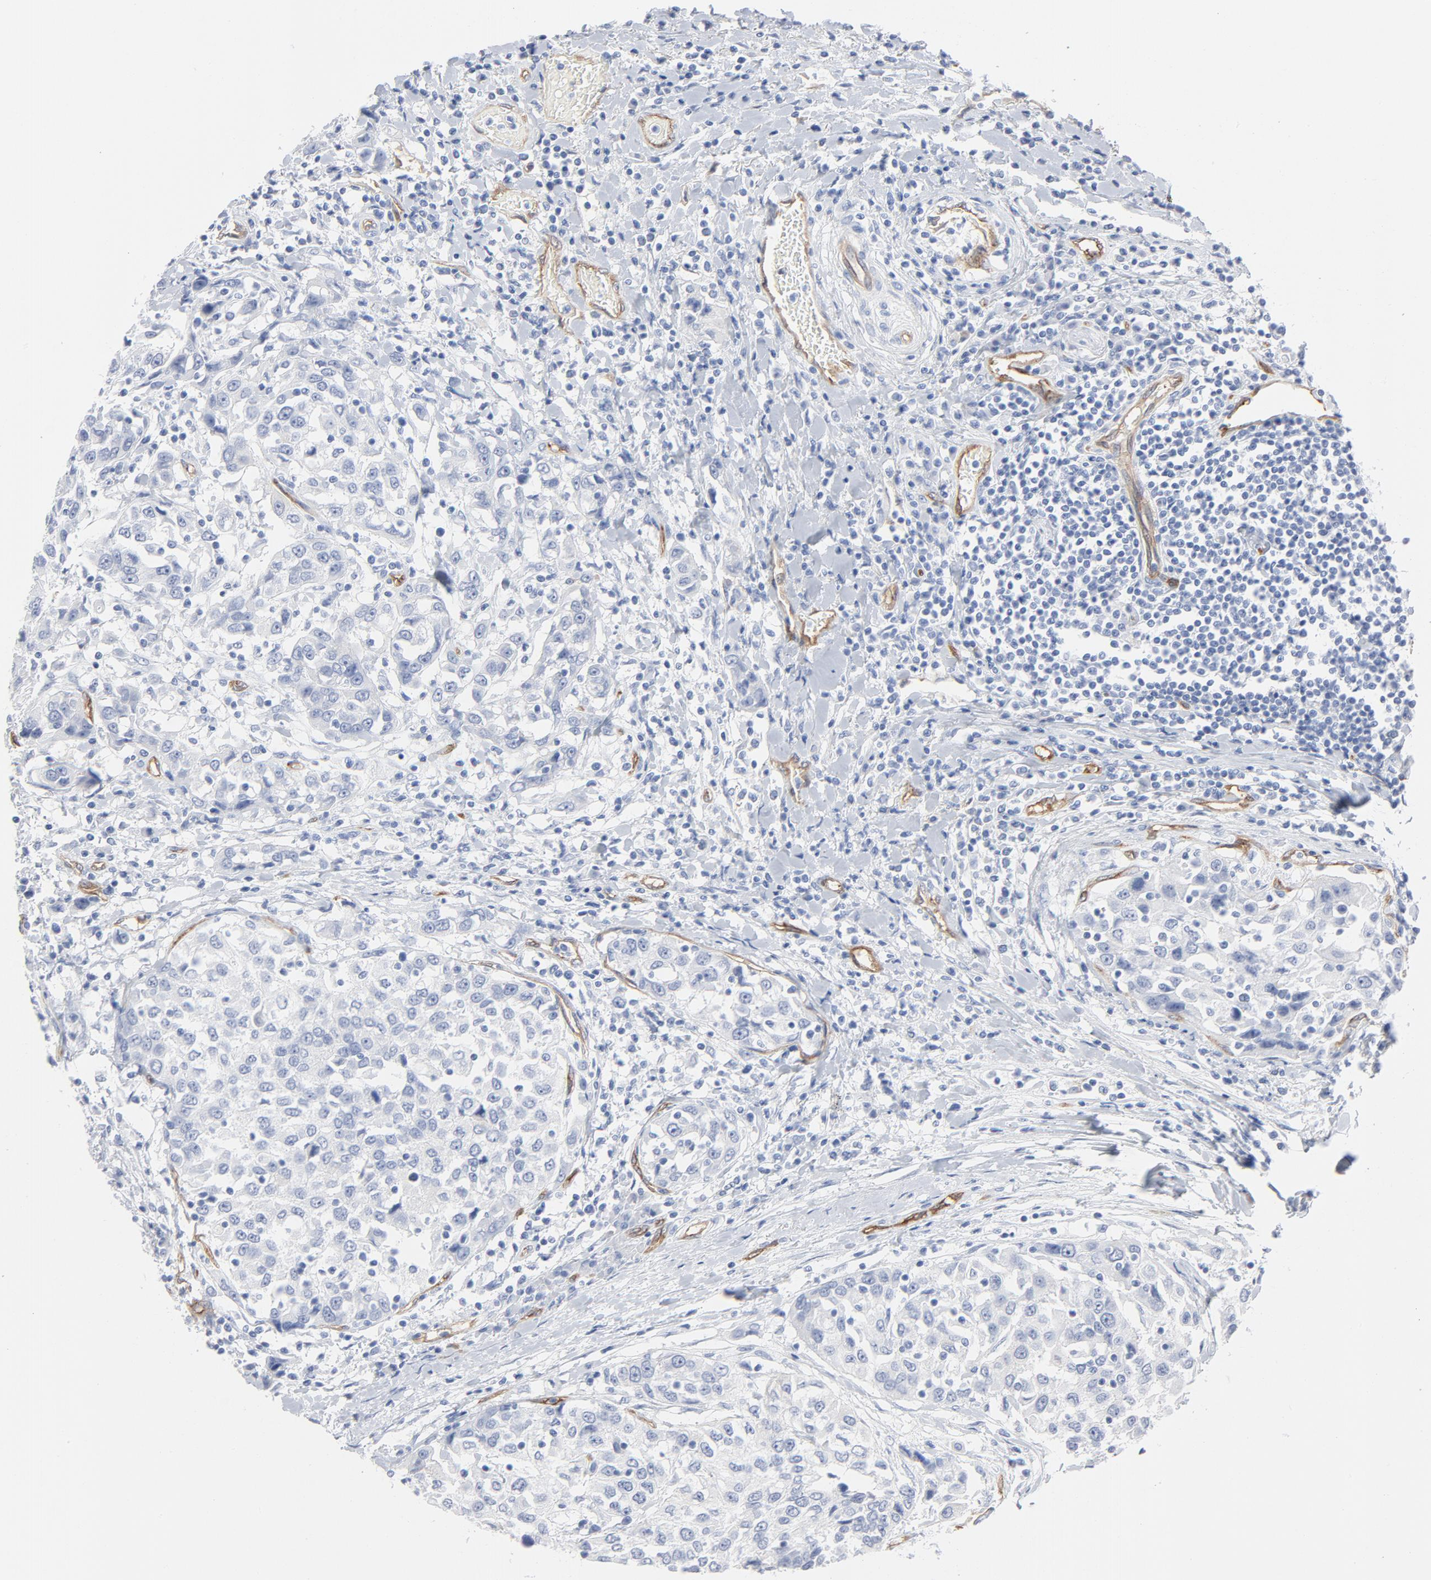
{"staining": {"intensity": "negative", "quantity": "none", "location": "none"}, "tissue": "urothelial cancer", "cell_type": "Tumor cells", "image_type": "cancer", "snomed": [{"axis": "morphology", "description": "Urothelial carcinoma, High grade"}, {"axis": "topography", "description": "Urinary bladder"}], "caption": "The IHC image has no significant positivity in tumor cells of urothelial cancer tissue. (DAB IHC visualized using brightfield microscopy, high magnification).", "gene": "SHANK3", "patient": {"sex": "female", "age": 80}}